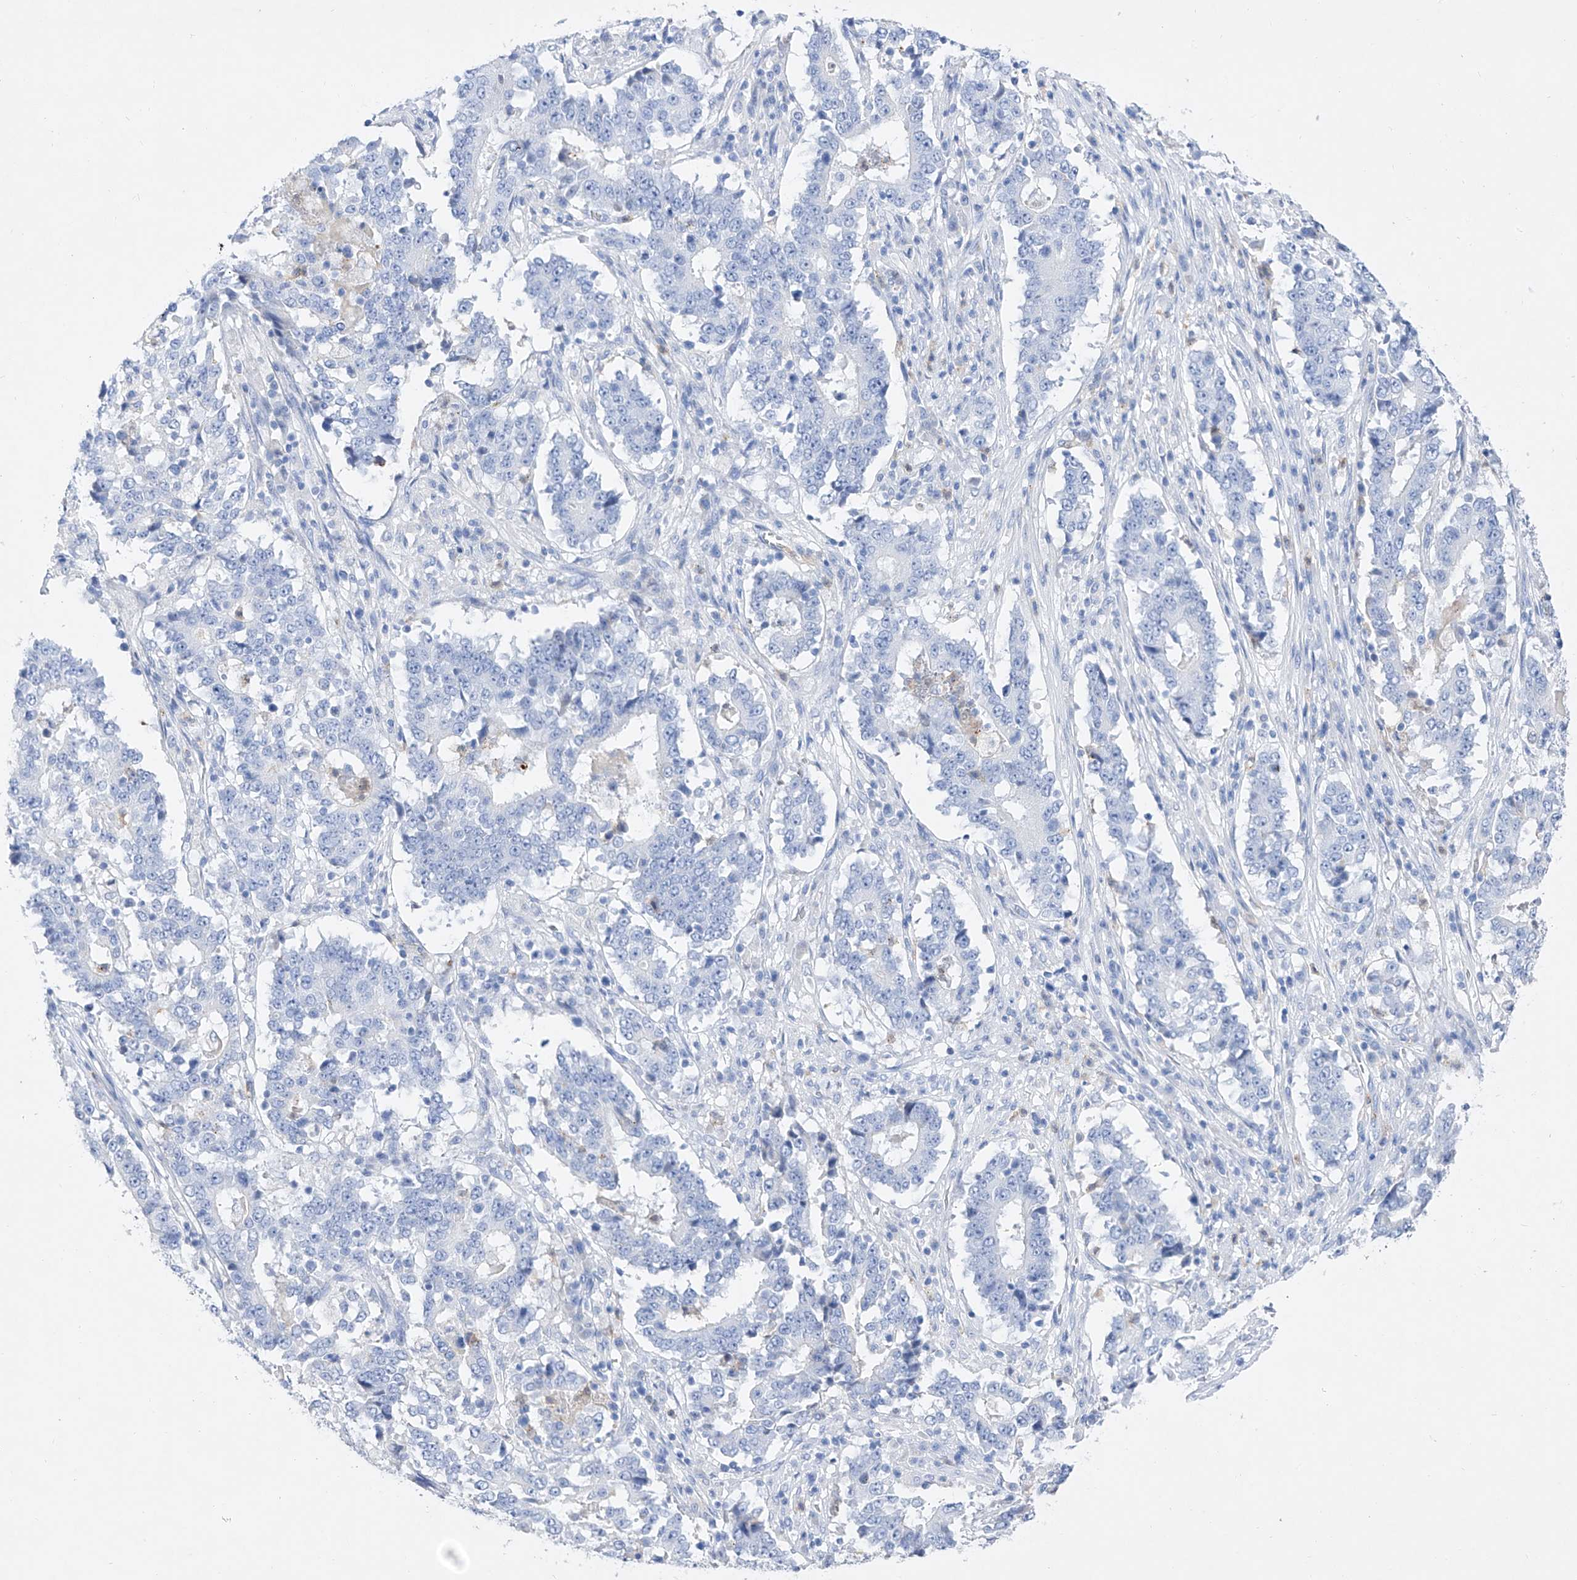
{"staining": {"intensity": "negative", "quantity": "none", "location": "none"}, "tissue": "stomach cancer", "cell_type": "Tumor cells", "image_type": "cancer", "snomed": [{"axis": "morphology", "description": "Adenocarcinoma, NOS"}, {"axis": "topography", "description": "Stomach"}], "caption": "The micrograph demonstrates no staining of tumor cells in adenocarcinoma (stomach).", "gene": "TM7SF2", "patient": {"sex": "male", "age": 59}}